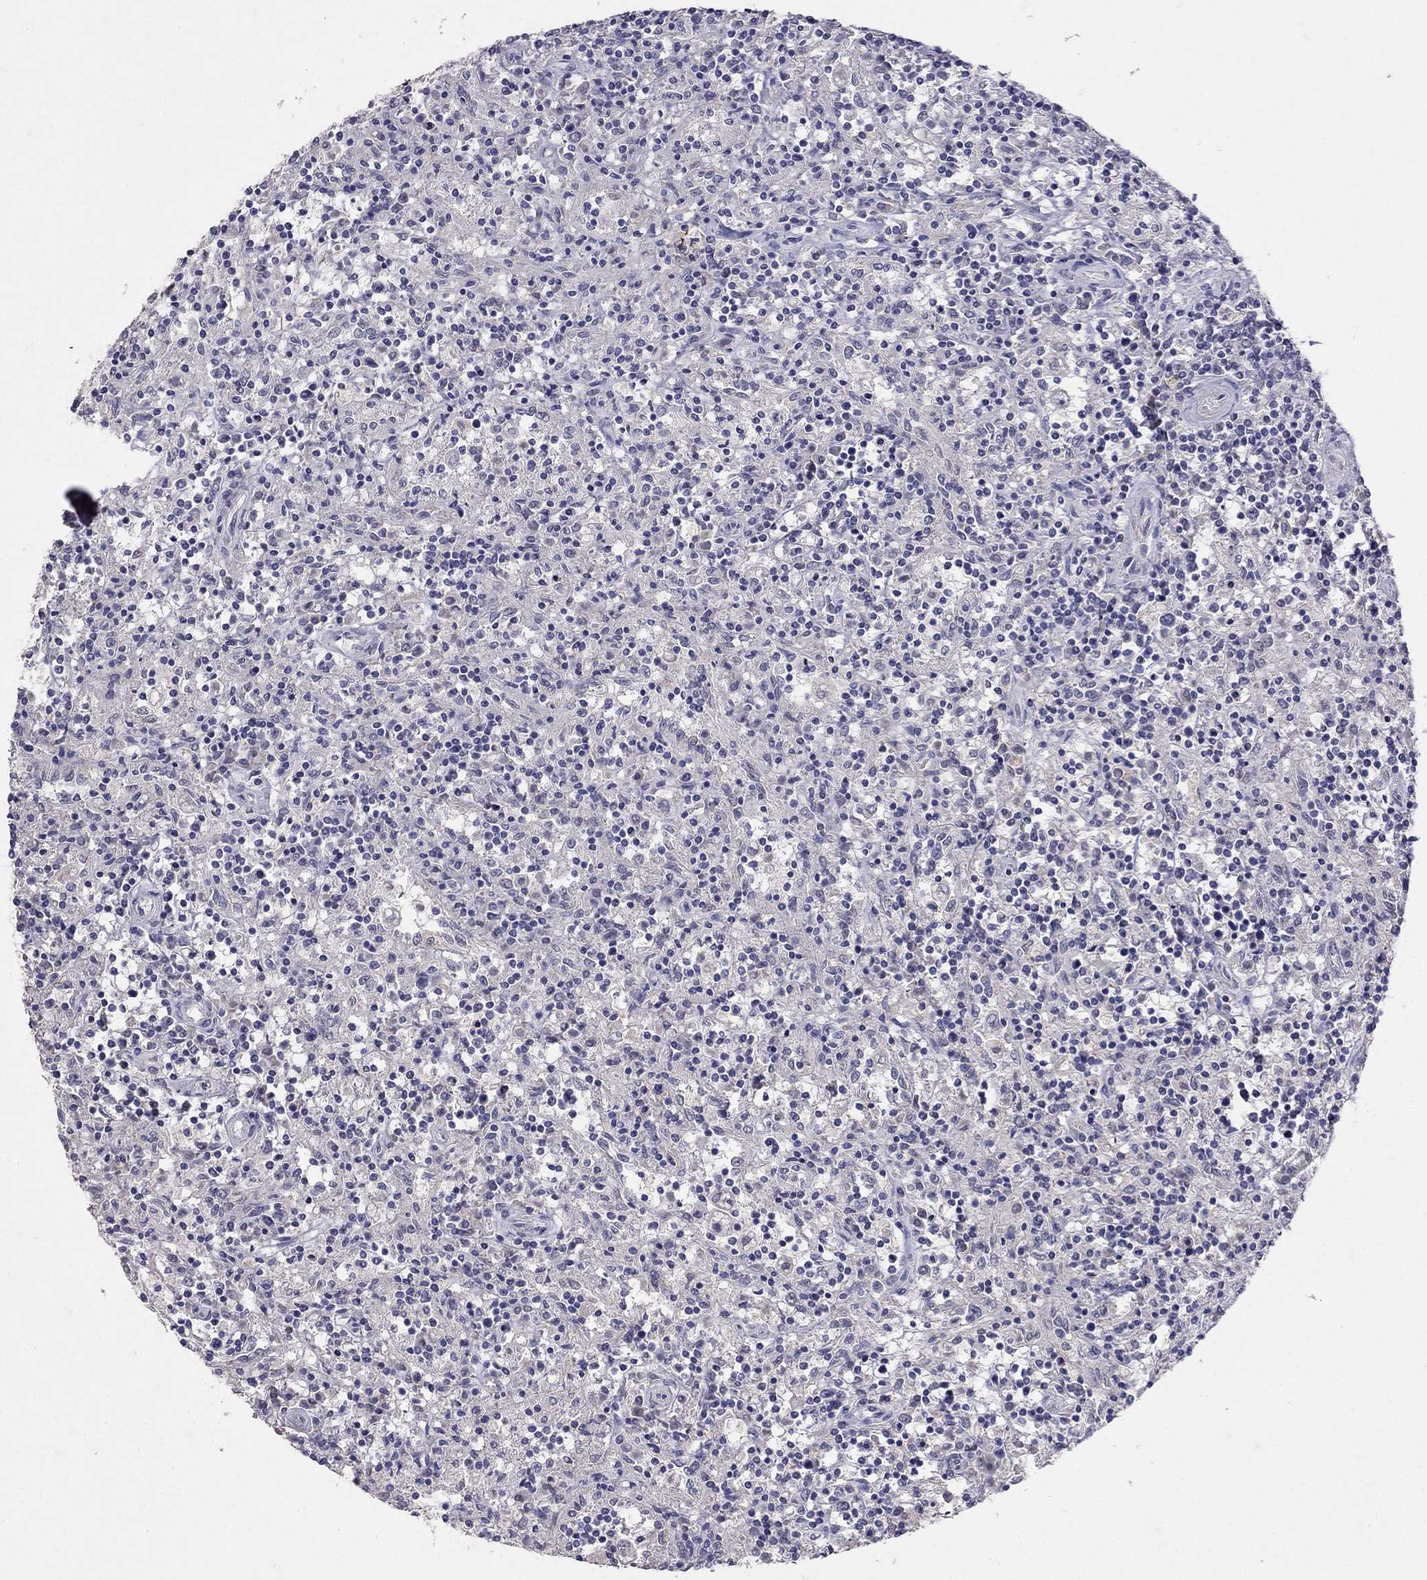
{"staining": {"intensity": "negative", "quantity": "none", "location": "none"}, "tissue": "lymphoma", "cell_type": "Tumor cells", "image_type": "cancer", "snomed": [{"axis": "morphology", "description": "Malignant lymphoma, non-Hodgkin's type, Low grade"}, {"axis": "topography", "description": "Spleen"}], "caption": "A photomicrograph of lymphoma stained for a protein displays no brown staining in tumor cells. The staining is performed using DAB brown chromogen with nuclei counter-stained in using hematoxylin.", "gene": "FST", "patient": {"sex": "male", "age": 62}}